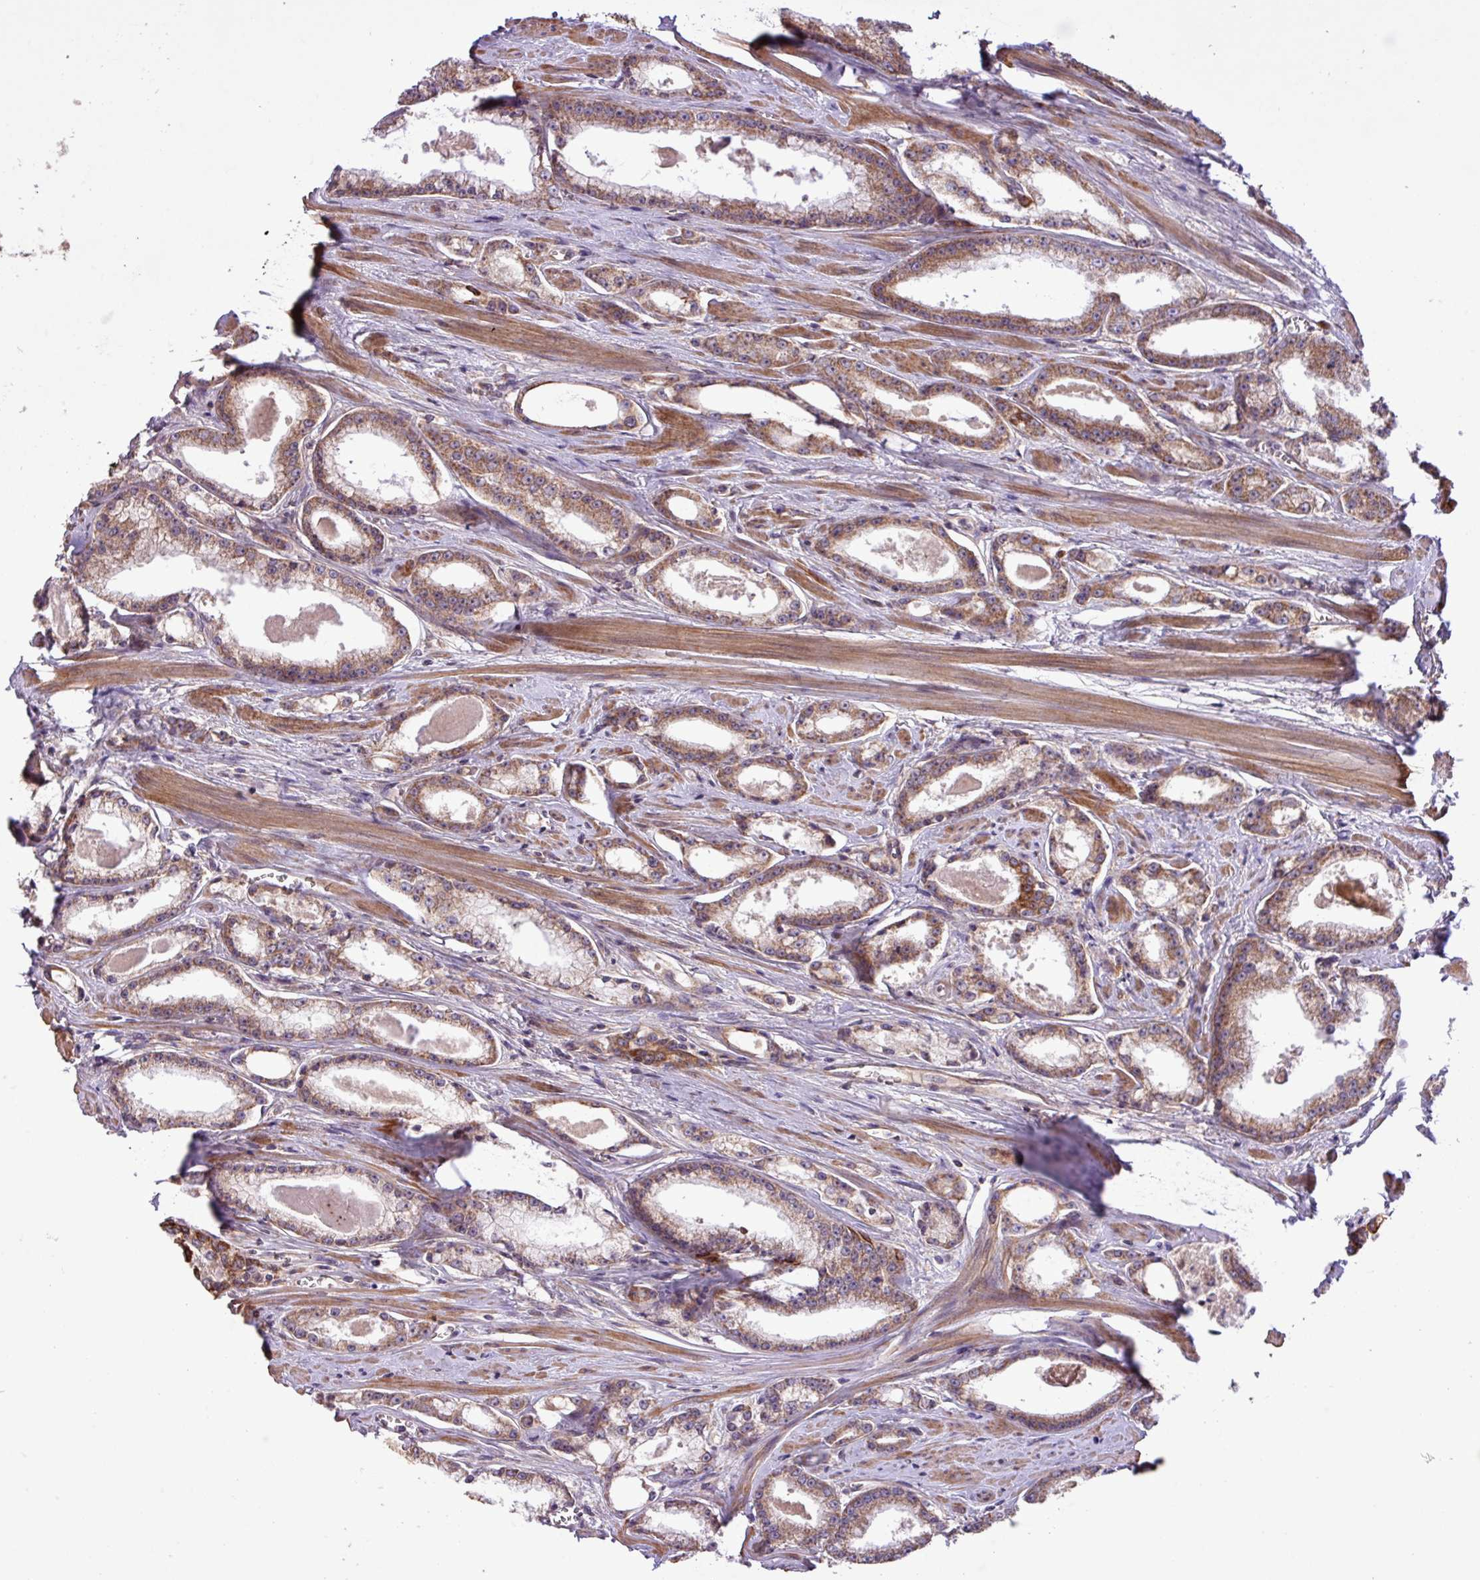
{"staining": {"intensity": "moderate", "quantity": ">75%", "location": "cytoplasmic/membranous"}, "tissue": "prostate cancer", "cell_type": "Tumor cells", "image_type": "cancer", "snomed": [{"axis": "morphology", "description": "Adenocarcinoma, Low grade"}, {"axis": "topography", "description": "Prostate and seminal vesicle, NOS"}], "caption": "Immunohistochemistry (IHC) photomicrograph of human low-grade adenocarcinoma (prostate) stained for a protein (brown), which displays medium levels of moderate cytoplasmic/membranous expression in about >75% of tumor cells.", "gene": "TIMM10B", "patient": {"sex": "male", "age": 60}}